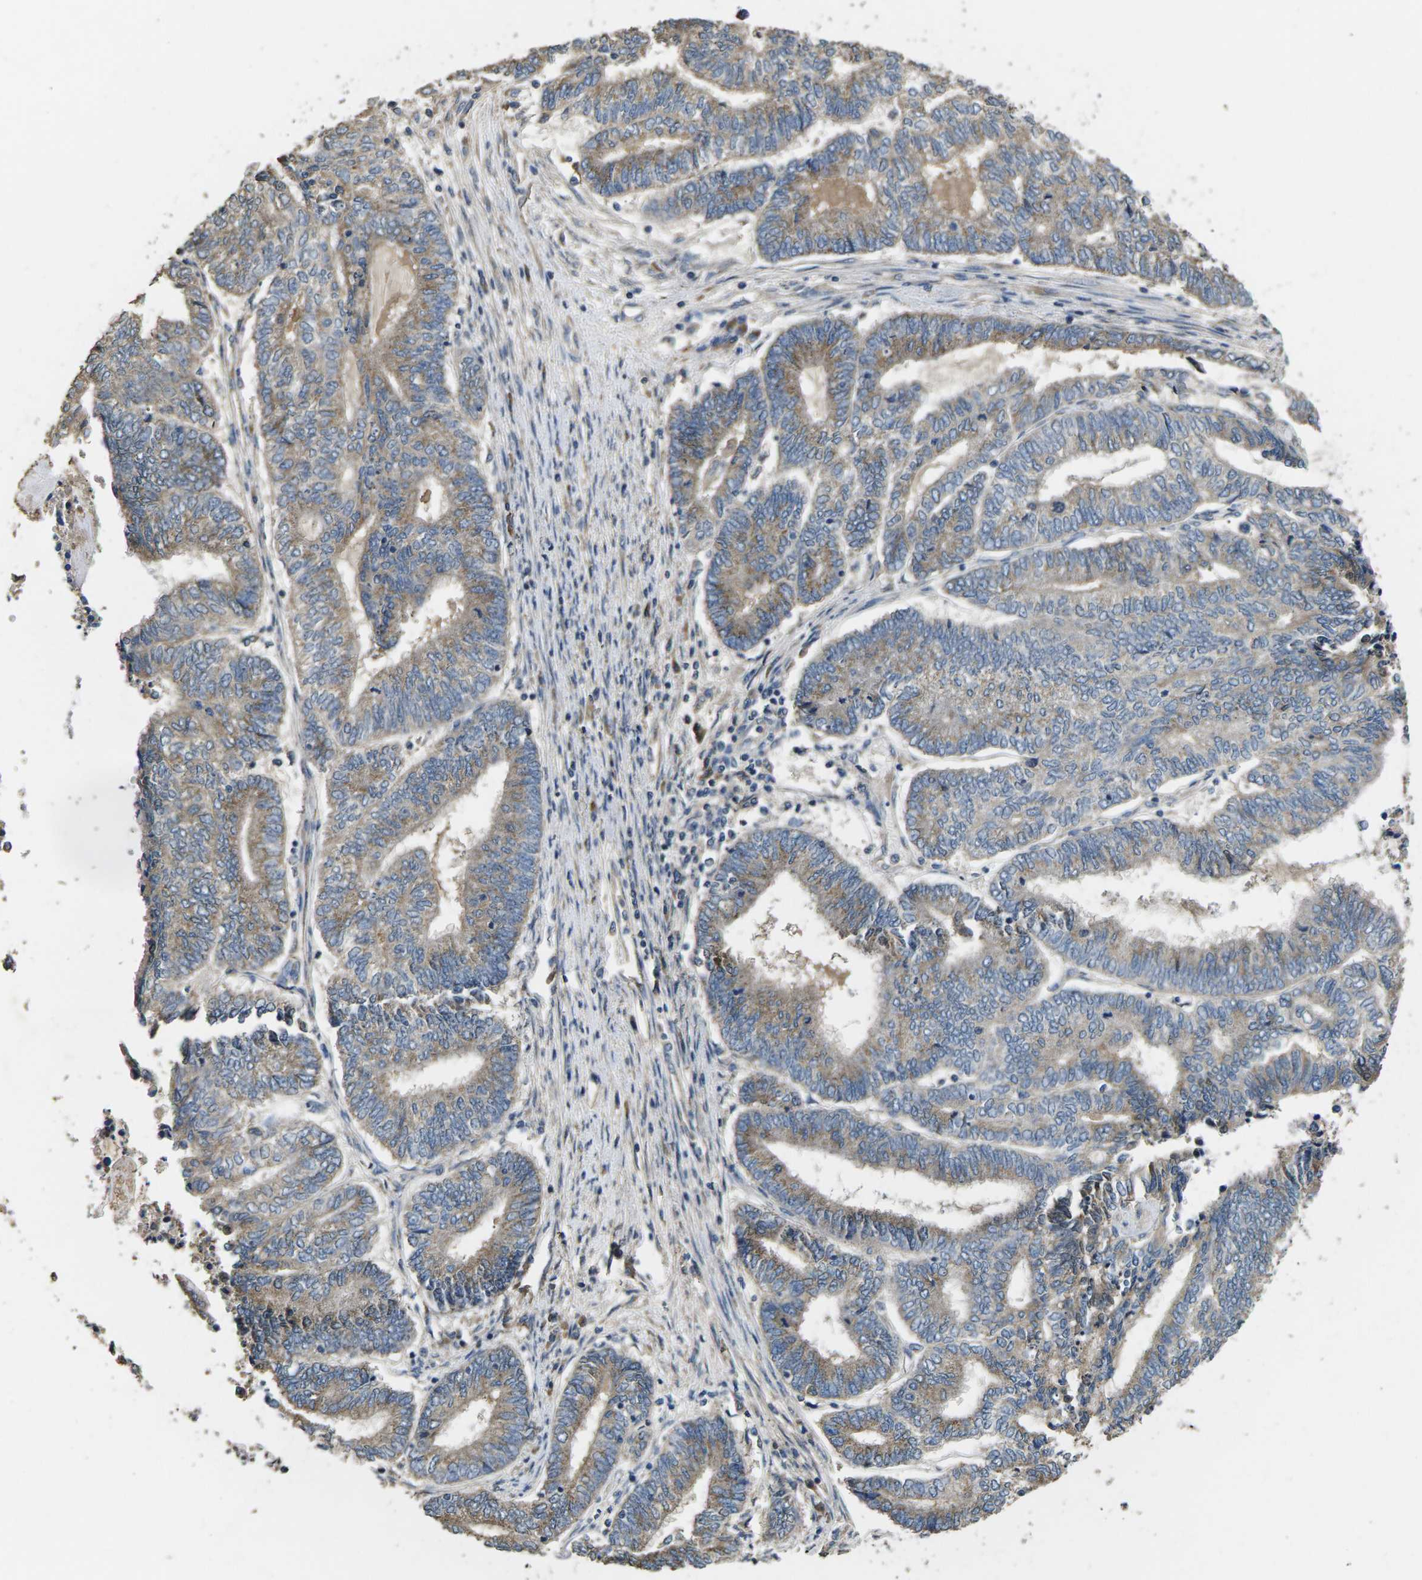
{"staining": {"intensity": "weak", "quantity": "25%-75%", "location": "cytoplasmic/membranous"}, "tissue": "endometrial cancer", "cell_type": "Tumor cells", "image_type": "cancer", "snomed": [{"axis": "morphology", "description": "Adenocarcinoma, NOS"}, {"axis": "topography", "description": "Uterus"}, {"axis": "topography", "description": "Endometrium"}], "caption": "Immunohistochemistry (IHC) photomicrograph of endometrial cancer stained for a protein (brown), which exhibits low levels of weak cytoplasmic/membranous expression in approximately 25%-75% of tumor cells.", "gene": "B4GAT1", "patient": {"sex": "female", "age": 70}}